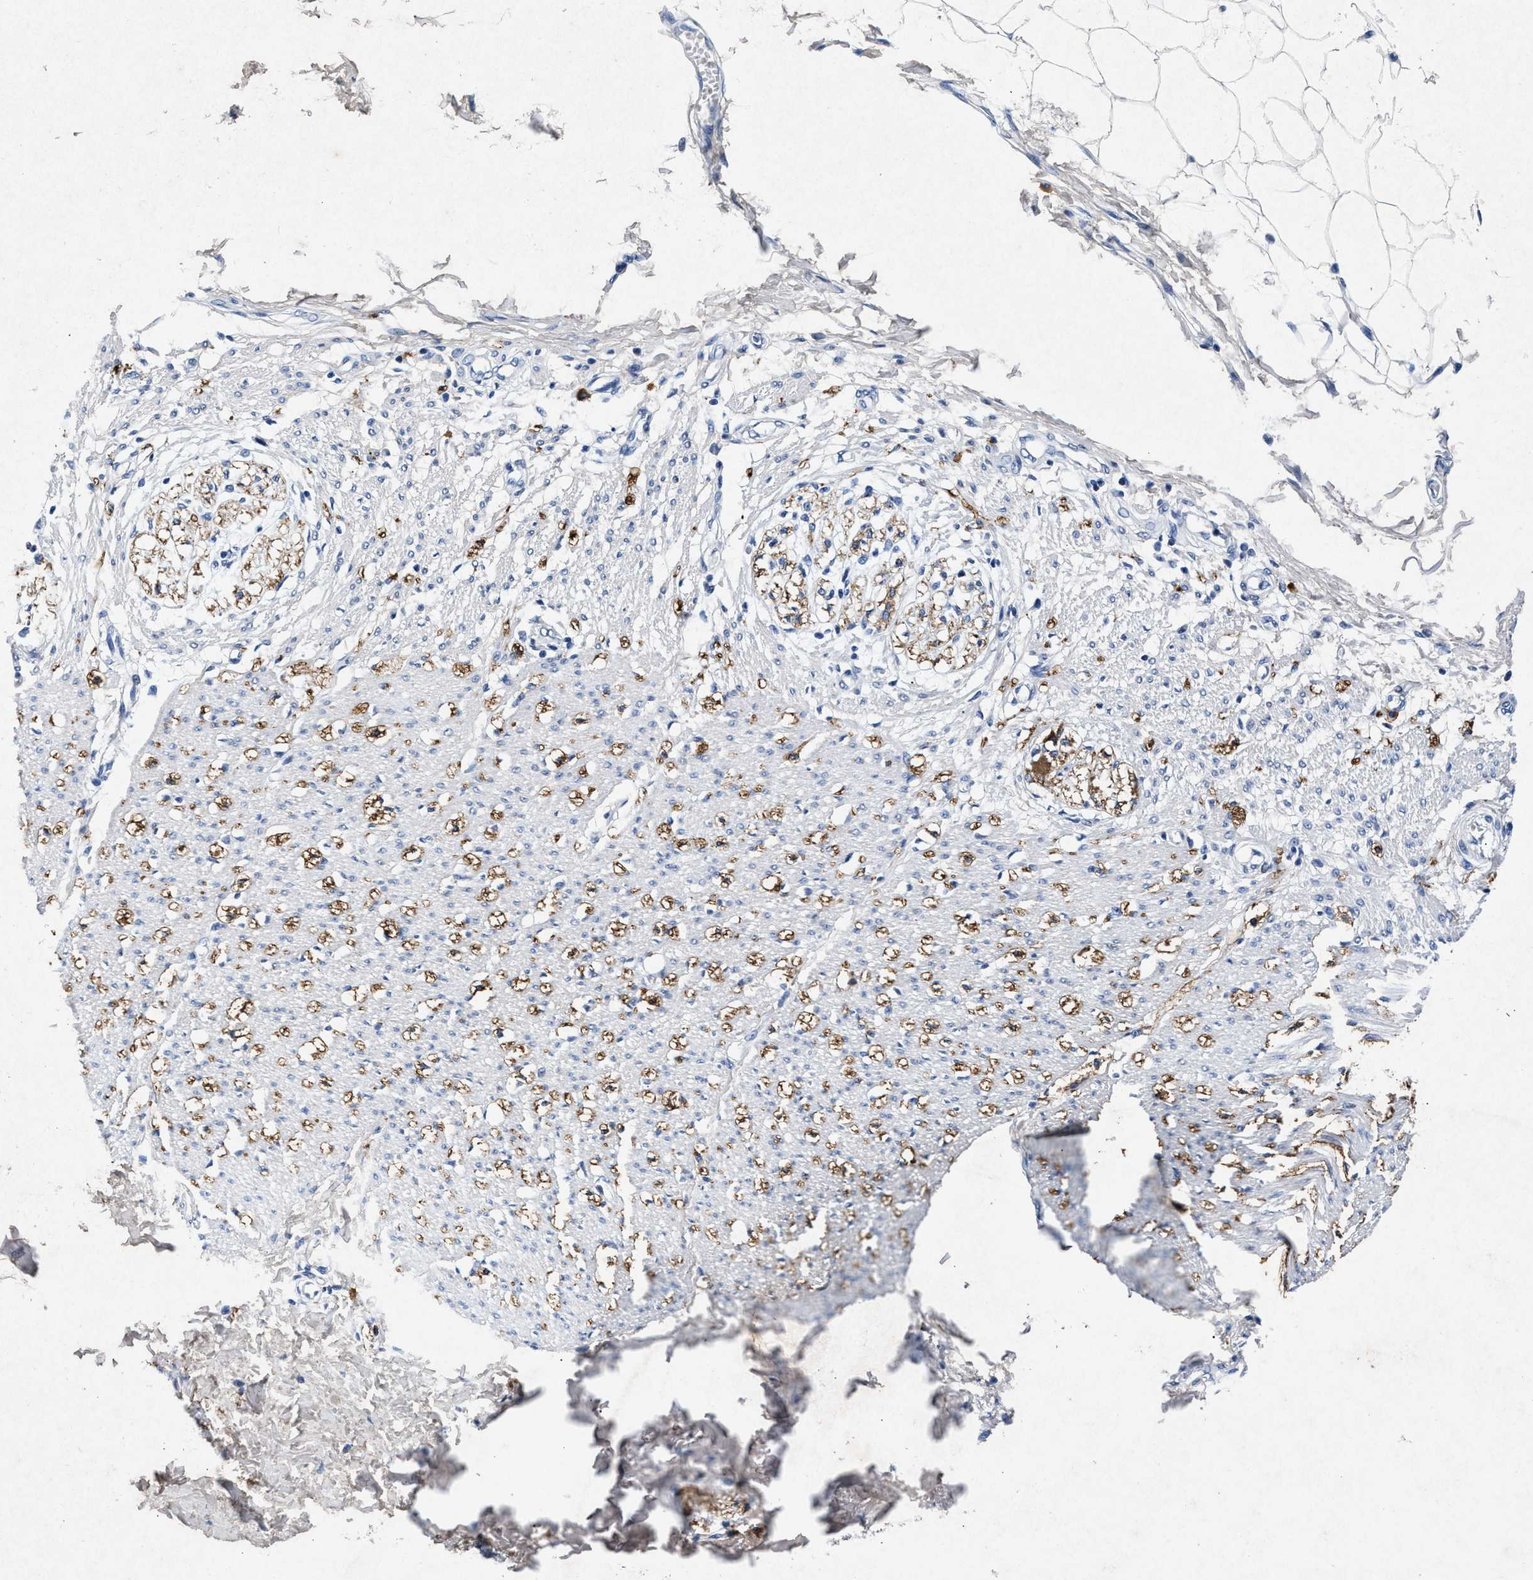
{"staining": {"intensity": "negative", "quantity": "none", "location": "none"}, "tissue": "smooth muscle", "cell_type": "Smooth muscle cells", "image_type": "normal", "snomed": [{"axis": "morphology", "description": "Normal tissue, NOS"}, {"axis": "morphology", "description": "Adenocarcinoma, NOS"}, {"axis": "topography", "description": "Colon"}, {"axis": "topography", "description": "Peripheral nerve tissue"}], "caption": "Immunohistochemistry of normal smooth muscle shows no expression in smooth muscle cells. (DAB immunohistochemistry with hematoxylin counter stain).", "gene": "MAP6", "patient": {"sex": "male", "age": 14}}